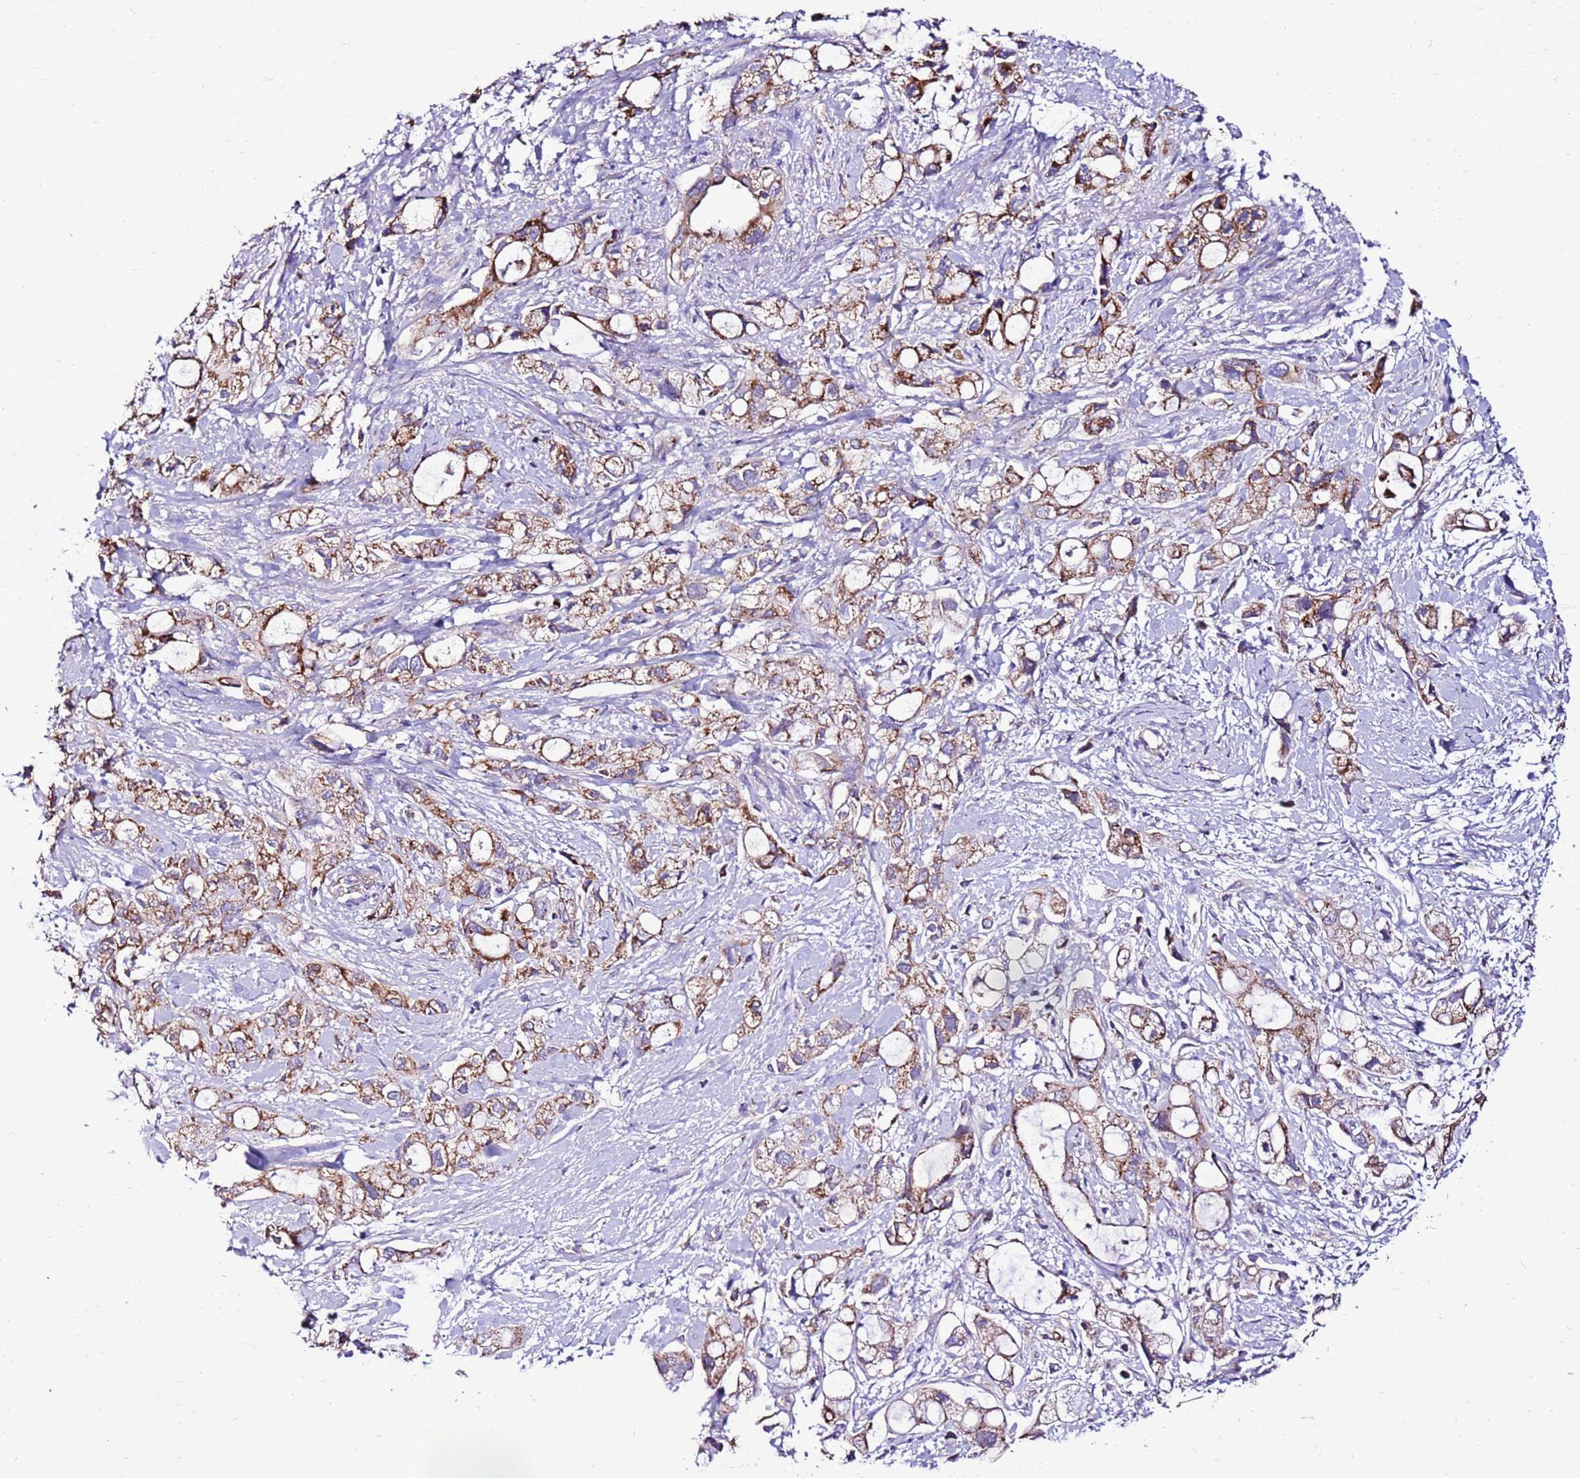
{"staining": {"intensity": "moderate", "quantity": ">75%", "location": "cytoplasmic/membranous"}, "tissue": "pancreatic cancer", "cell_type": "Tumor cells", "image_type": "cancer", "snomed": [{"axis": "morphology", "description": "Adenocarcinoma, NOS"}, {"axis": "topography", "description": "Pancreas"}], "caption": "Pancreatic adenocarcinoma stained with DAB (3,3'-diaminobenzidine) immunohistochemistry (IHC) exhibits medium levels of moderate cytoplasmic/membranous staining in approximately >75% of tumor cells.", "gene": "SPSB3", "patient": {"sex": "female", "age": 56}}